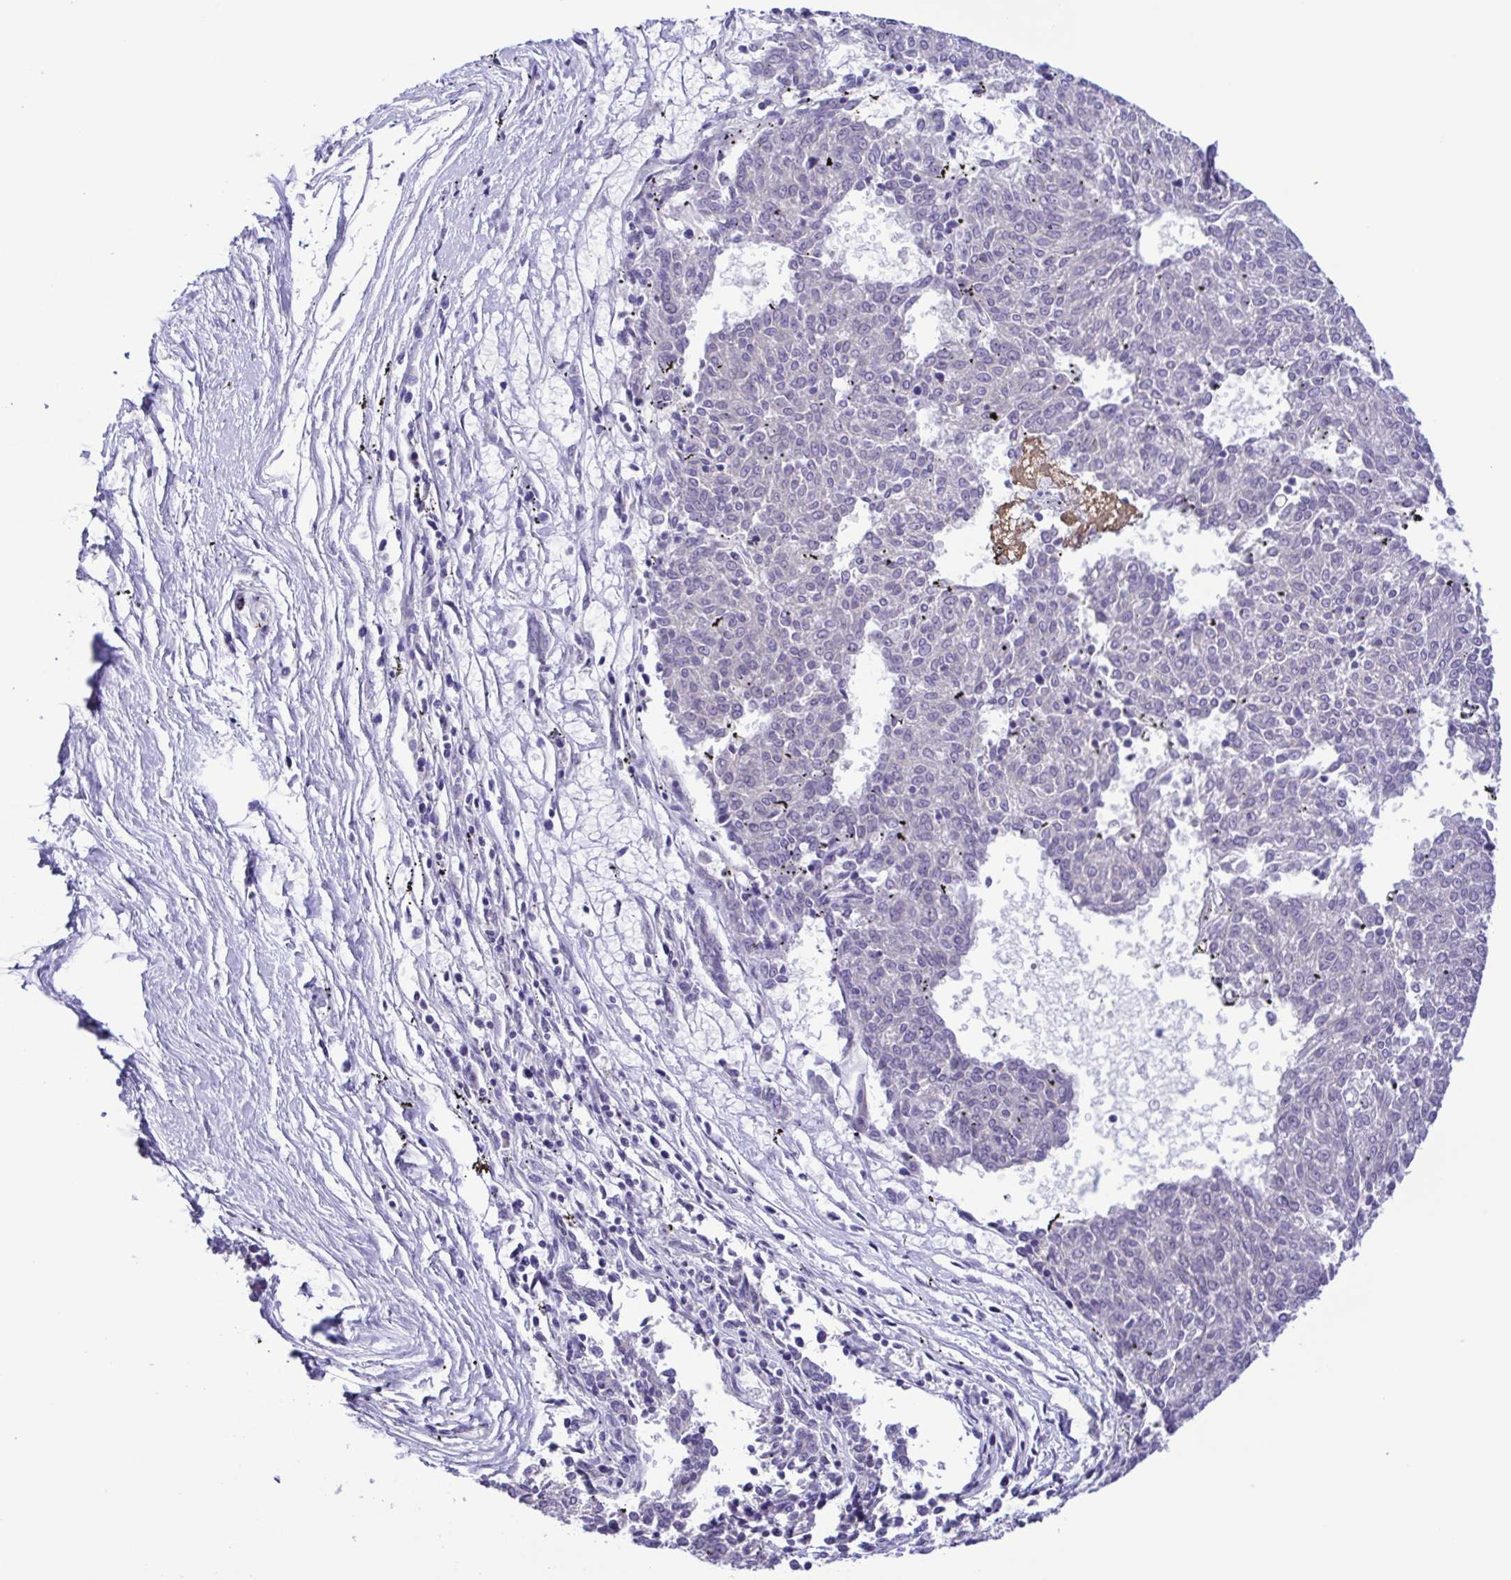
{"staining": {"intensity": "negative", "quantity": "none", "location": "none"}, "tissue": "melanoma", "cell_type": "Tumor cells", "image_type": "cancer", "snomed": [{"axis": "morphology", "description": "Malignant melanoma, NOS"}, {"axis": "topography", "description": "Skin"}], "caption": "Immunohistochemistry histopathology image of neoplastic tissue: human melanoma stained with DAB shows no significant protein staining in tumor cells.", "gene": "GABBR2", "patient": {"sex": "female", "age": 72}}